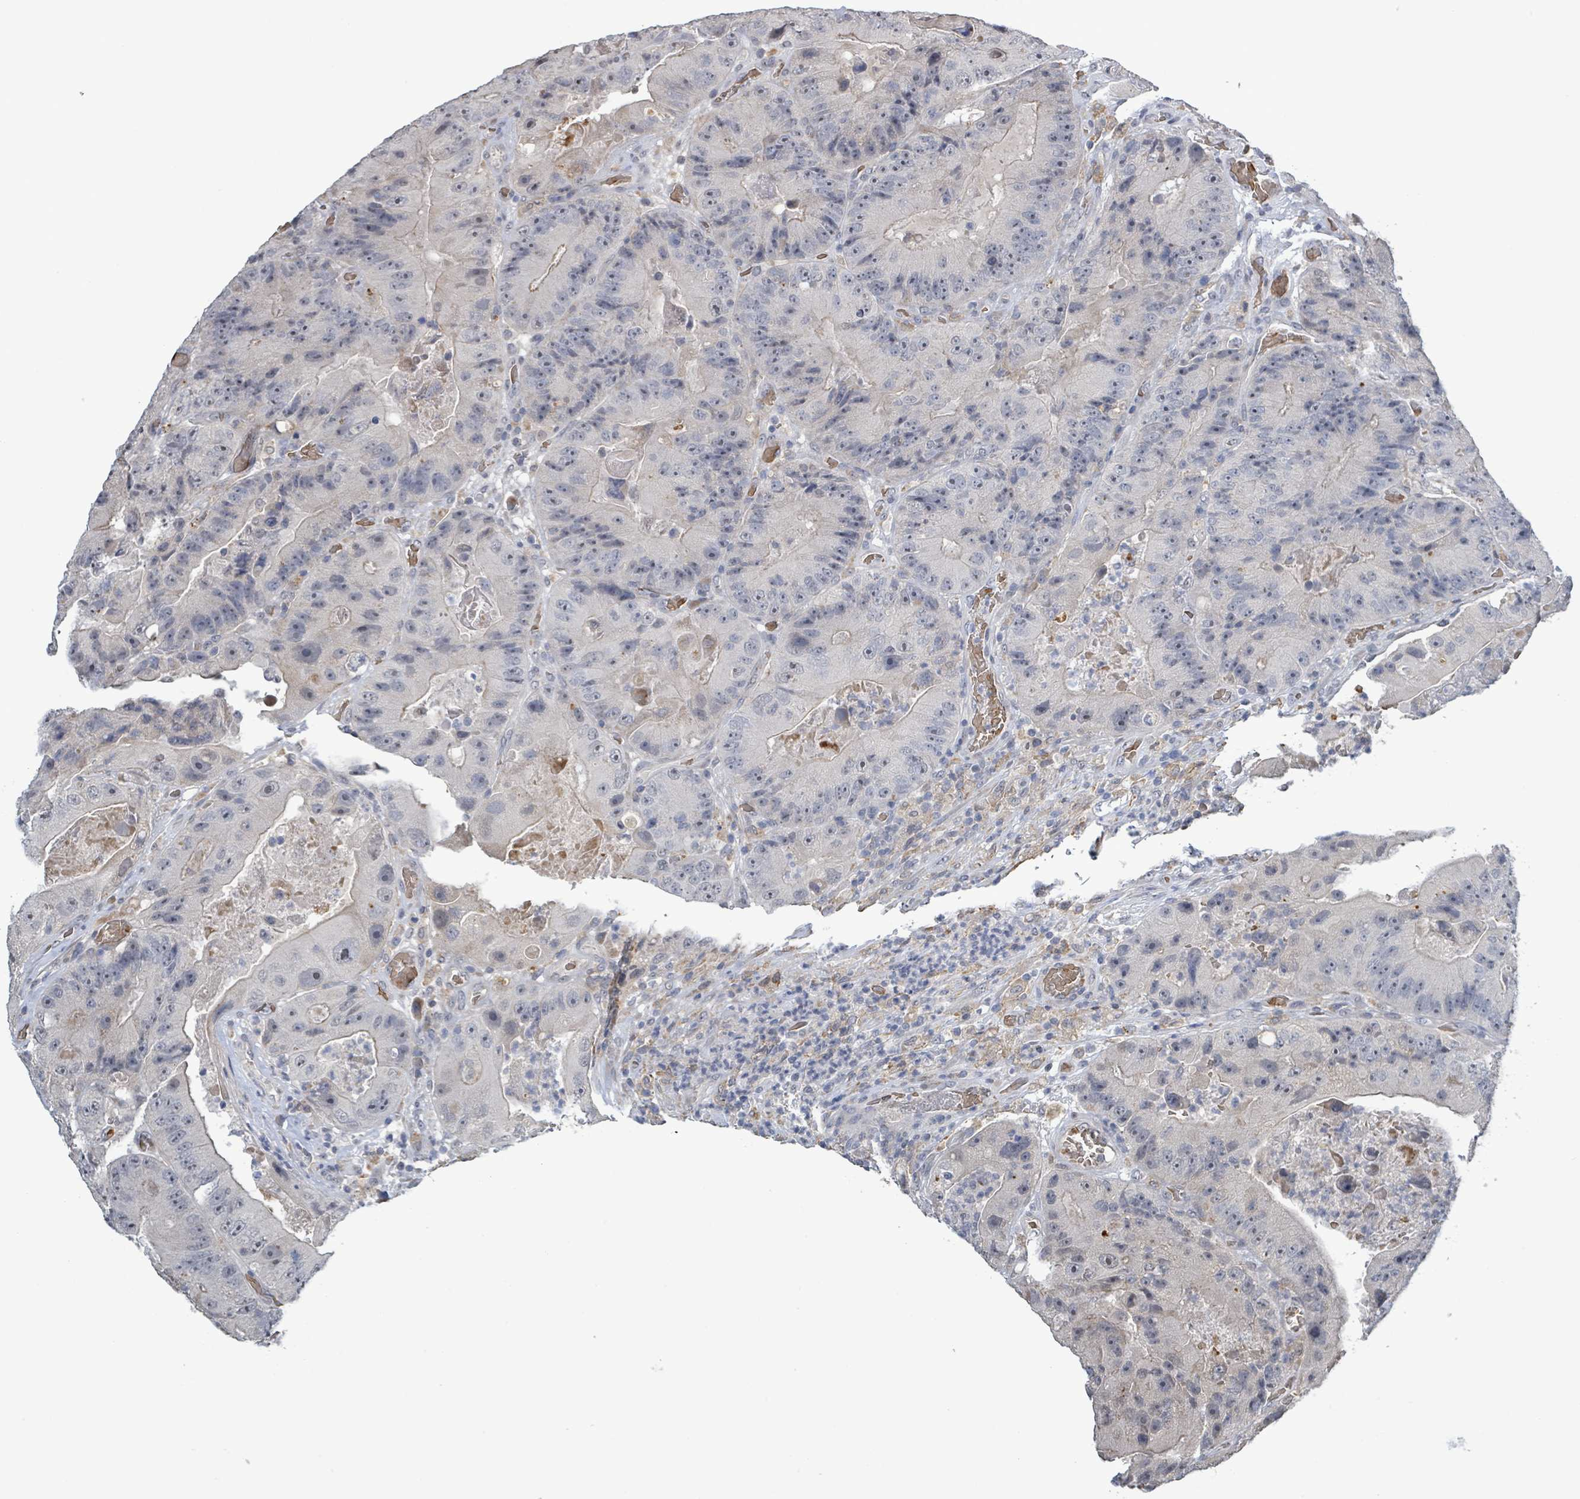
{"staining": {"intensity": "weak", "quantity": "25%-75%", "location": "cytoplasmic/membranous"}, "tissue": "colorectal cancer", "cell_type": "Tumor cells", "image_type": "cancer", "snomed": [{"axis": "morphology", "description": "Adenocarcinoma, NOS"}, {"axis": "topography", "description": "Colon"}], "caption": "Protein expression analysis of adenocarcinoma (colorectal) shows weak cytoplasmic/membranous staining in approximately 25%-75% of tumor cells. (DAB (3,3'-diaminobenzidine) = brown stain, brightfield microscopy at high magnification).", "gene": "SEBOX", "patient": {"sex": "female", "age": 86}}